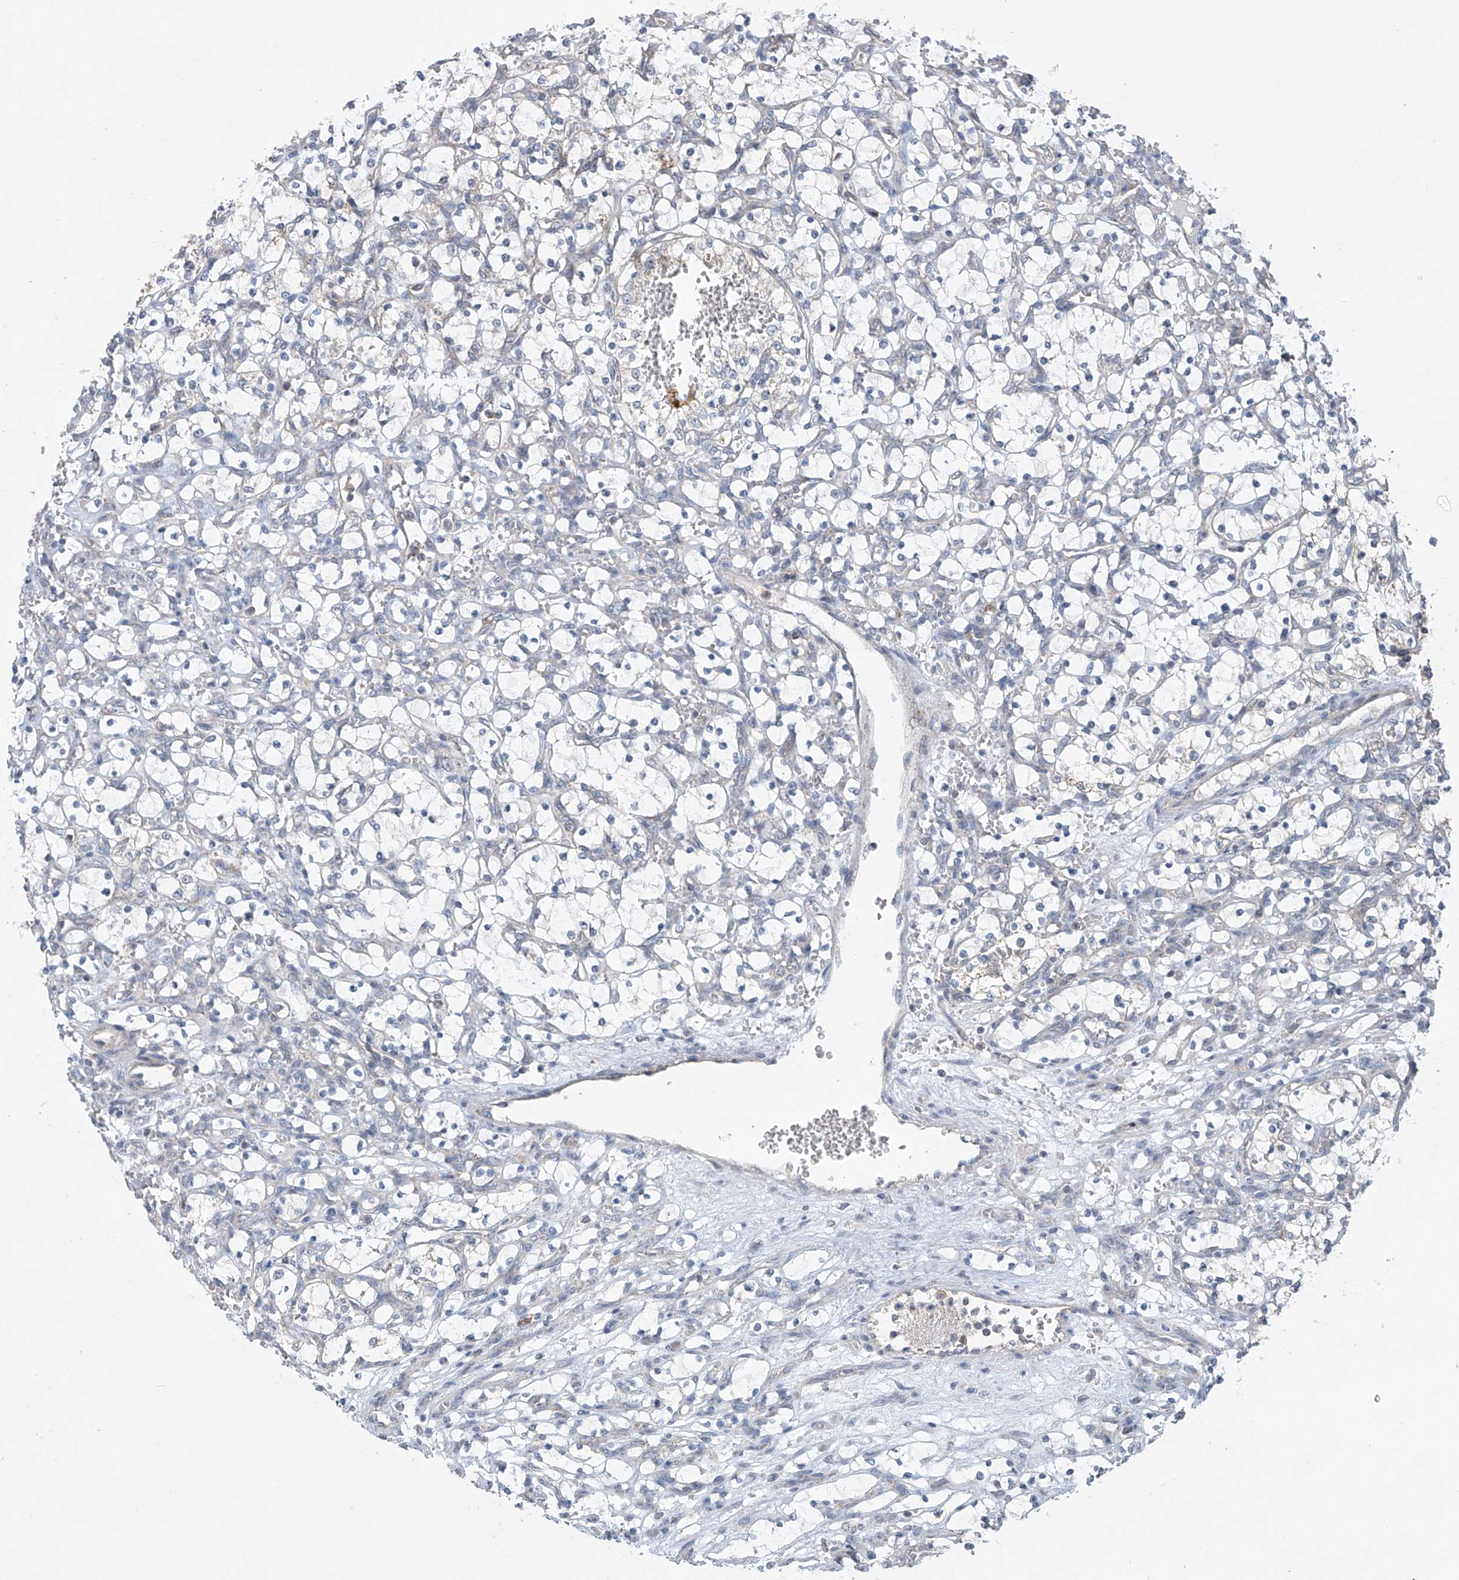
{"staining": {"intensity": "negative", "quantity": "none", "location": "none"}, "tissue": "renal cancer", "cell_type": "Tumor cells", "image_type": "cancer", "snomed": [{"axis": "morphology", "description": "Adenocarcinoma, NOS"}, {"axis": "topography", "description": "Kidney"}], "caption": "IHC photomicrograph of human renal cancer stained for a protein (brown), which displays no expression in tumor cells.", "gene": "SLCO4A1", "patient": {"sex": "female", "age": 69}}